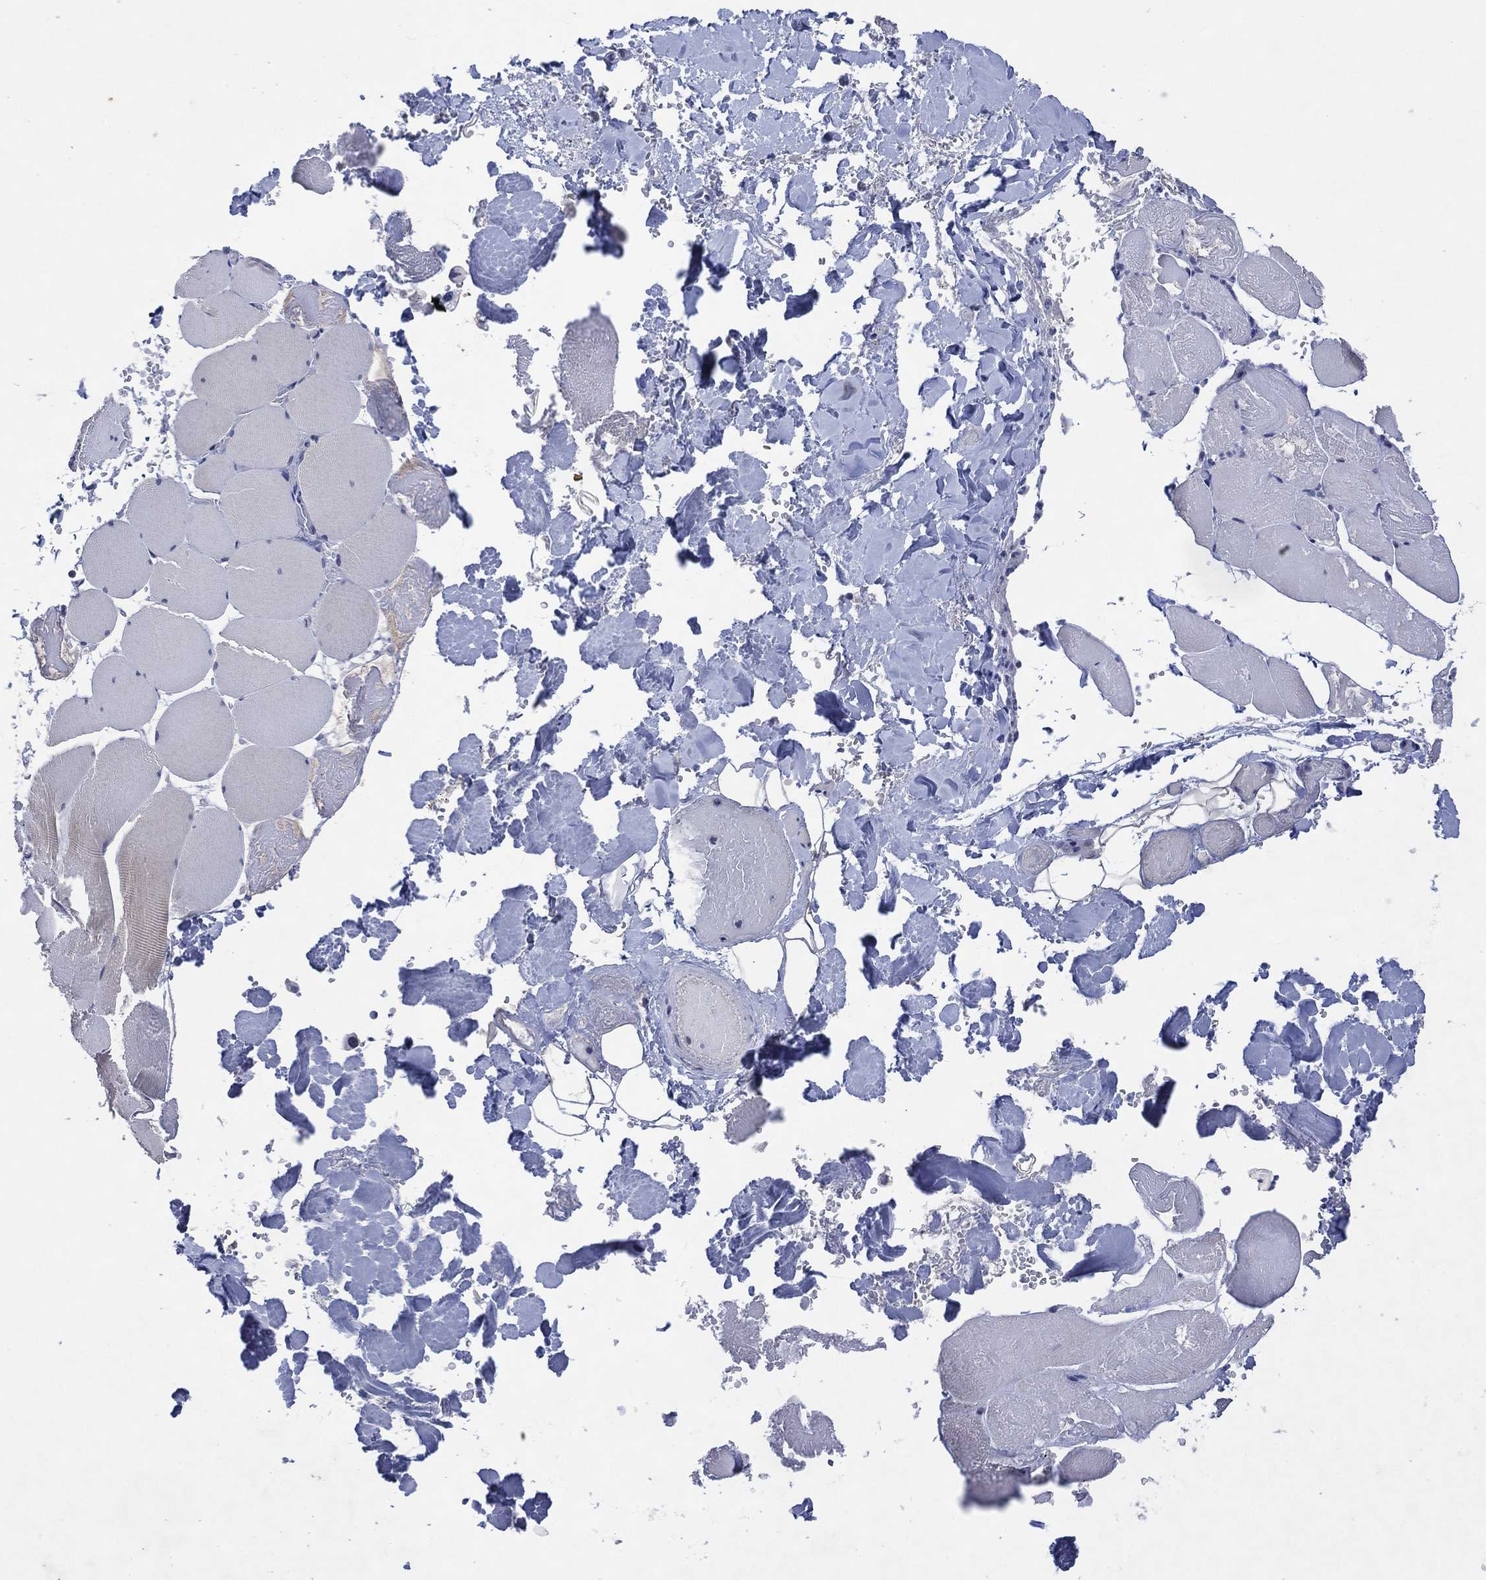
{"staining": {"intensity": "negative", "quantity": "none", "location": "none"}, "tissue": "skeletal muscle", "cell_type": "Myocytes", "image_type": "normal", "snomed": [{"axis": "morphology", "description": "Normal tissue, NOS"}, {"axis": "morphology", "description": "Malignant melanoma, Metastatic site"}, {"axis": "topography", "description": "Skeletal muscle"}], "caption": "Immunohistochemical staining of unremarkable skeletal muscle demonstrates no significant staining in myocytes.", "gene": "USP26", "patient": {"sex": "male", "age": 50}}